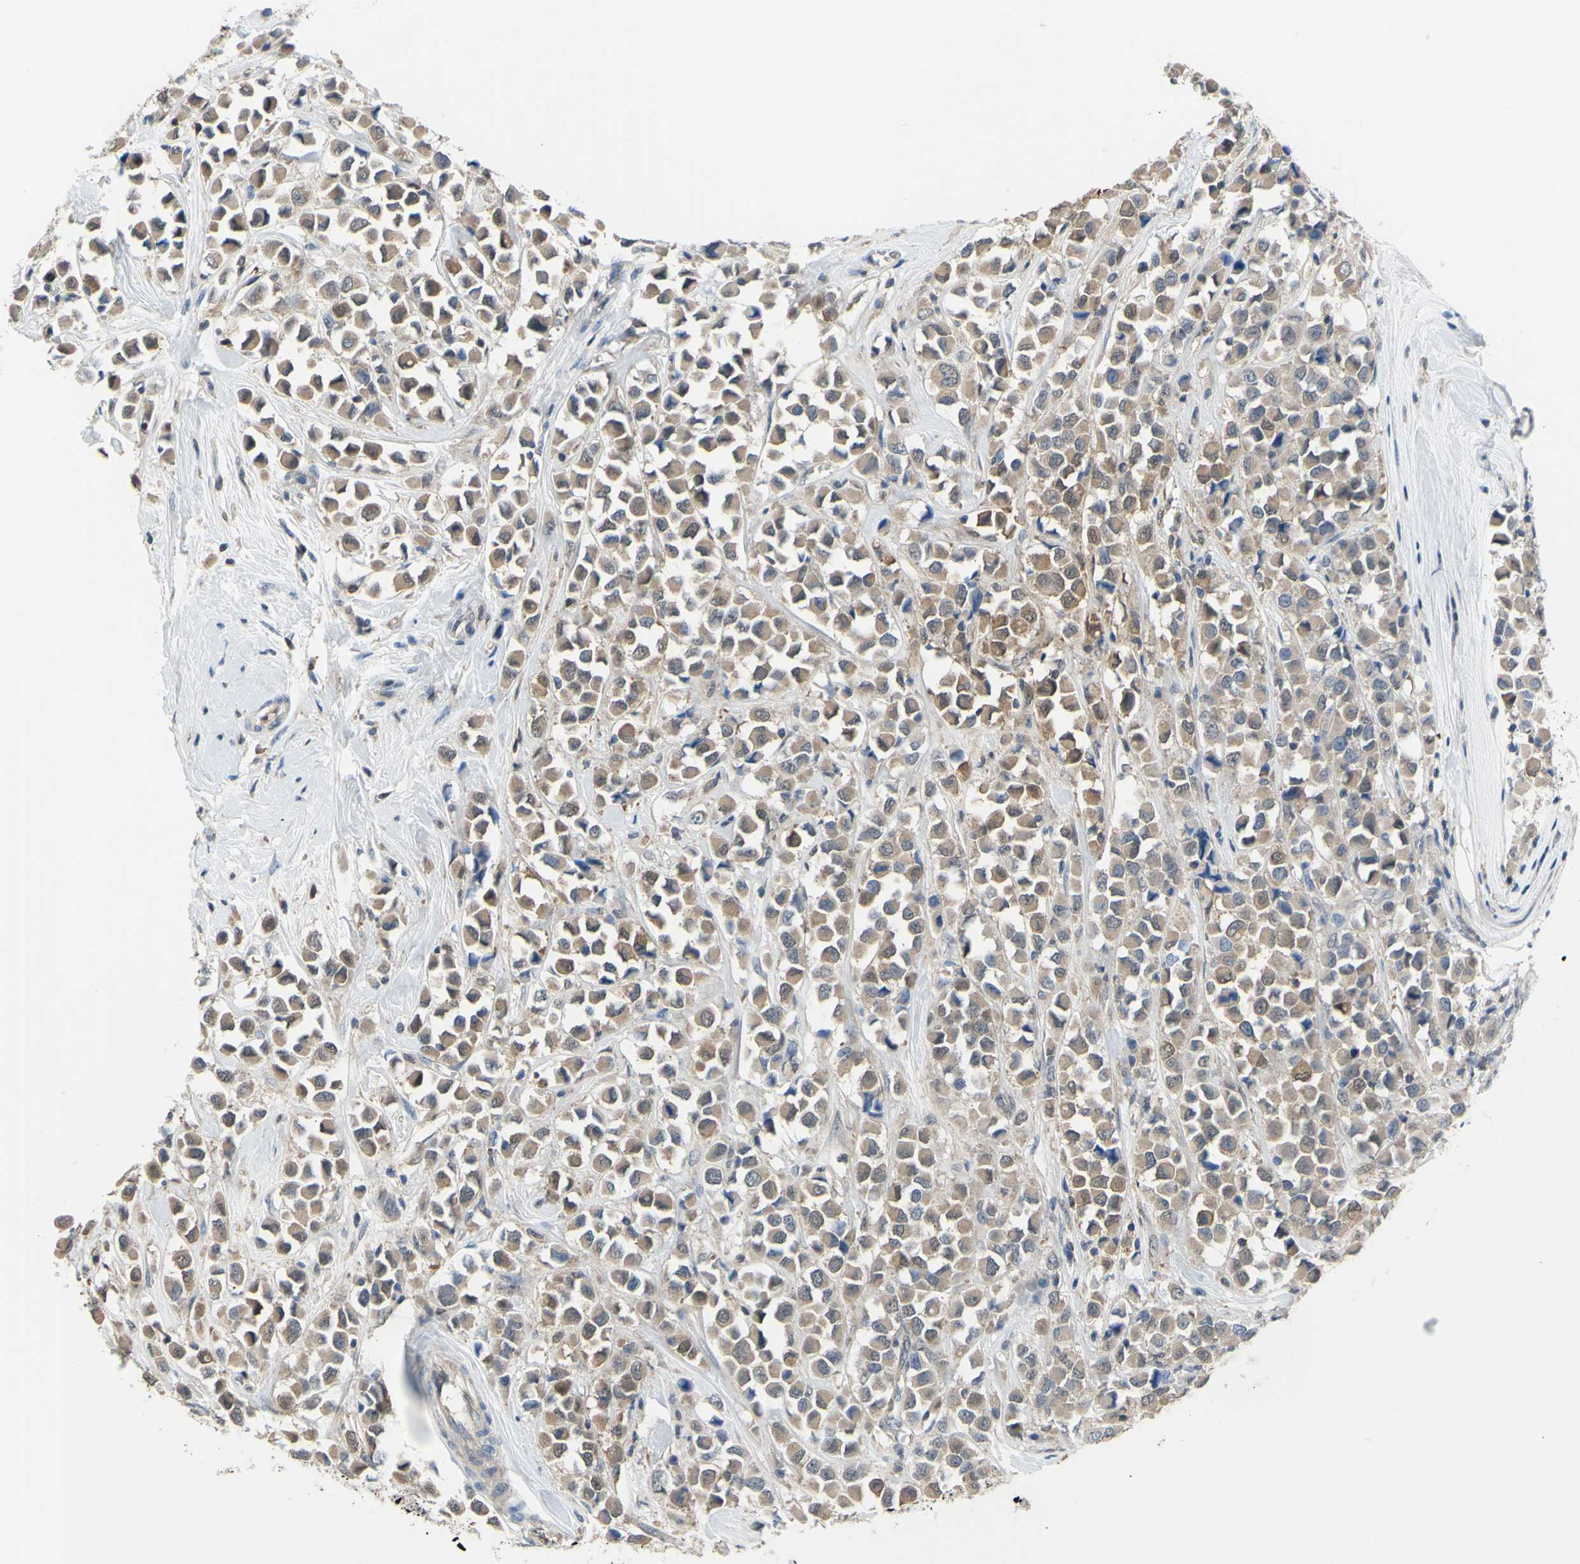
{"staining": {"intensity": "weak", "quantity": ">75%", "location": "cytoplasmic/membranous"}, "tissue": "breast cancer", "cell_type": "Tumor cells", "image_type": "cancer", "snomed": [{"axis": "morphology", "description": "Duct carcinoma"}, {"axis": "topography", "description": "Breast"}], "caption": "A brown stain shows weak cytoplasmic/membranous positivity of a protein in invasive ductal carcinoma (breast) tumor cells.", "gene": "UPK3B", "patient": {"sex": "female", "age": 61}}